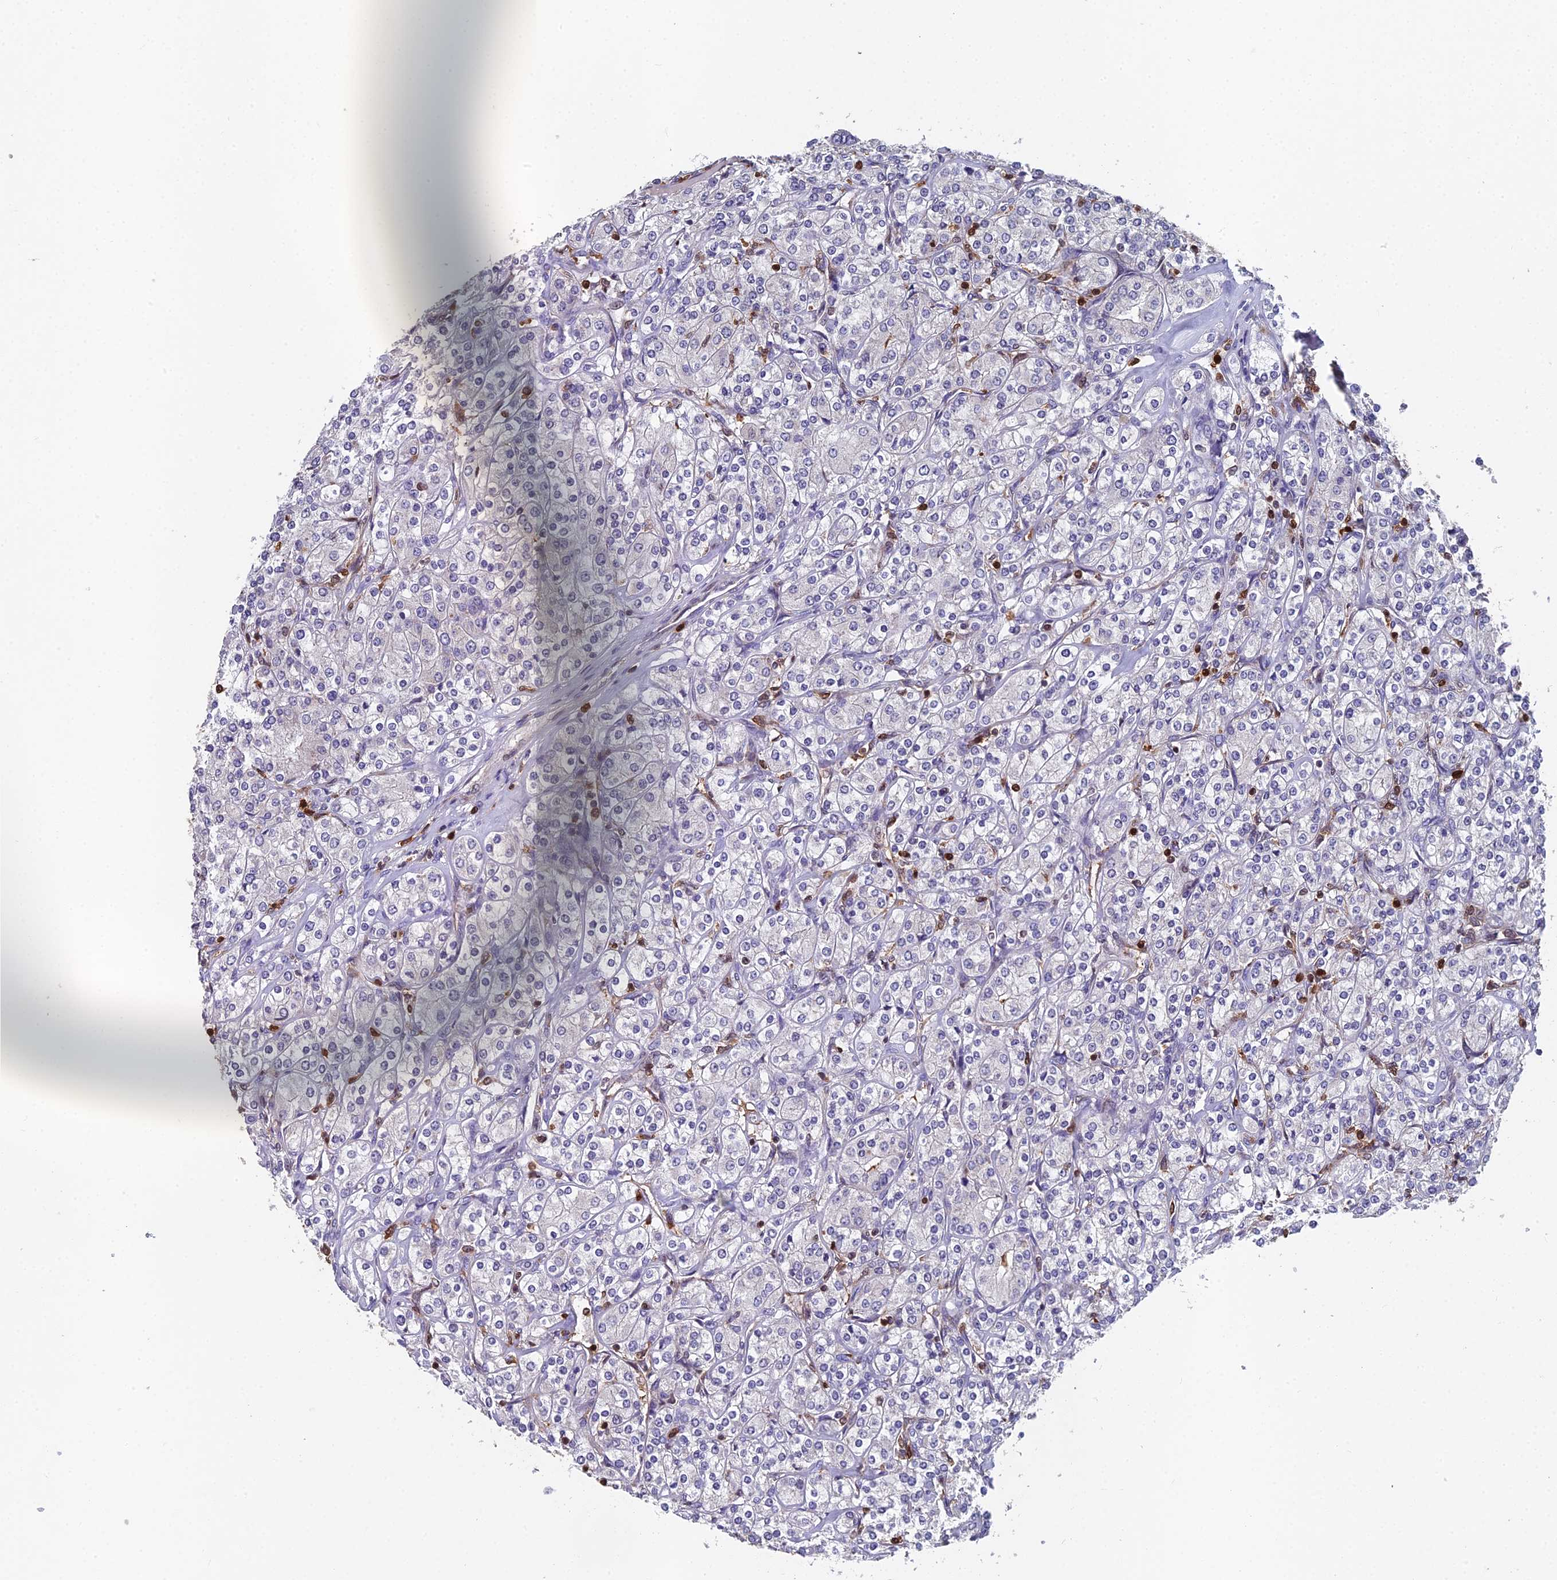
{"staining": {"intensity": "negative", "quantity": "none", "location": "none"}, "tissue": "renal cancer", "cell_type": "Tumor cells", "image_type": "cancer", "snomed": [{"axis": "morphology", "description": "Adenocarcinoma, NOS"}, {"axis": "topography", "description": "Kidney"}], "caption": "Histopathology image shows no significant protein expression in tumor cells of adenocarcinoma (renal).", "gene": "GALK2", "patient": {"sex": "male", "age": 77}}